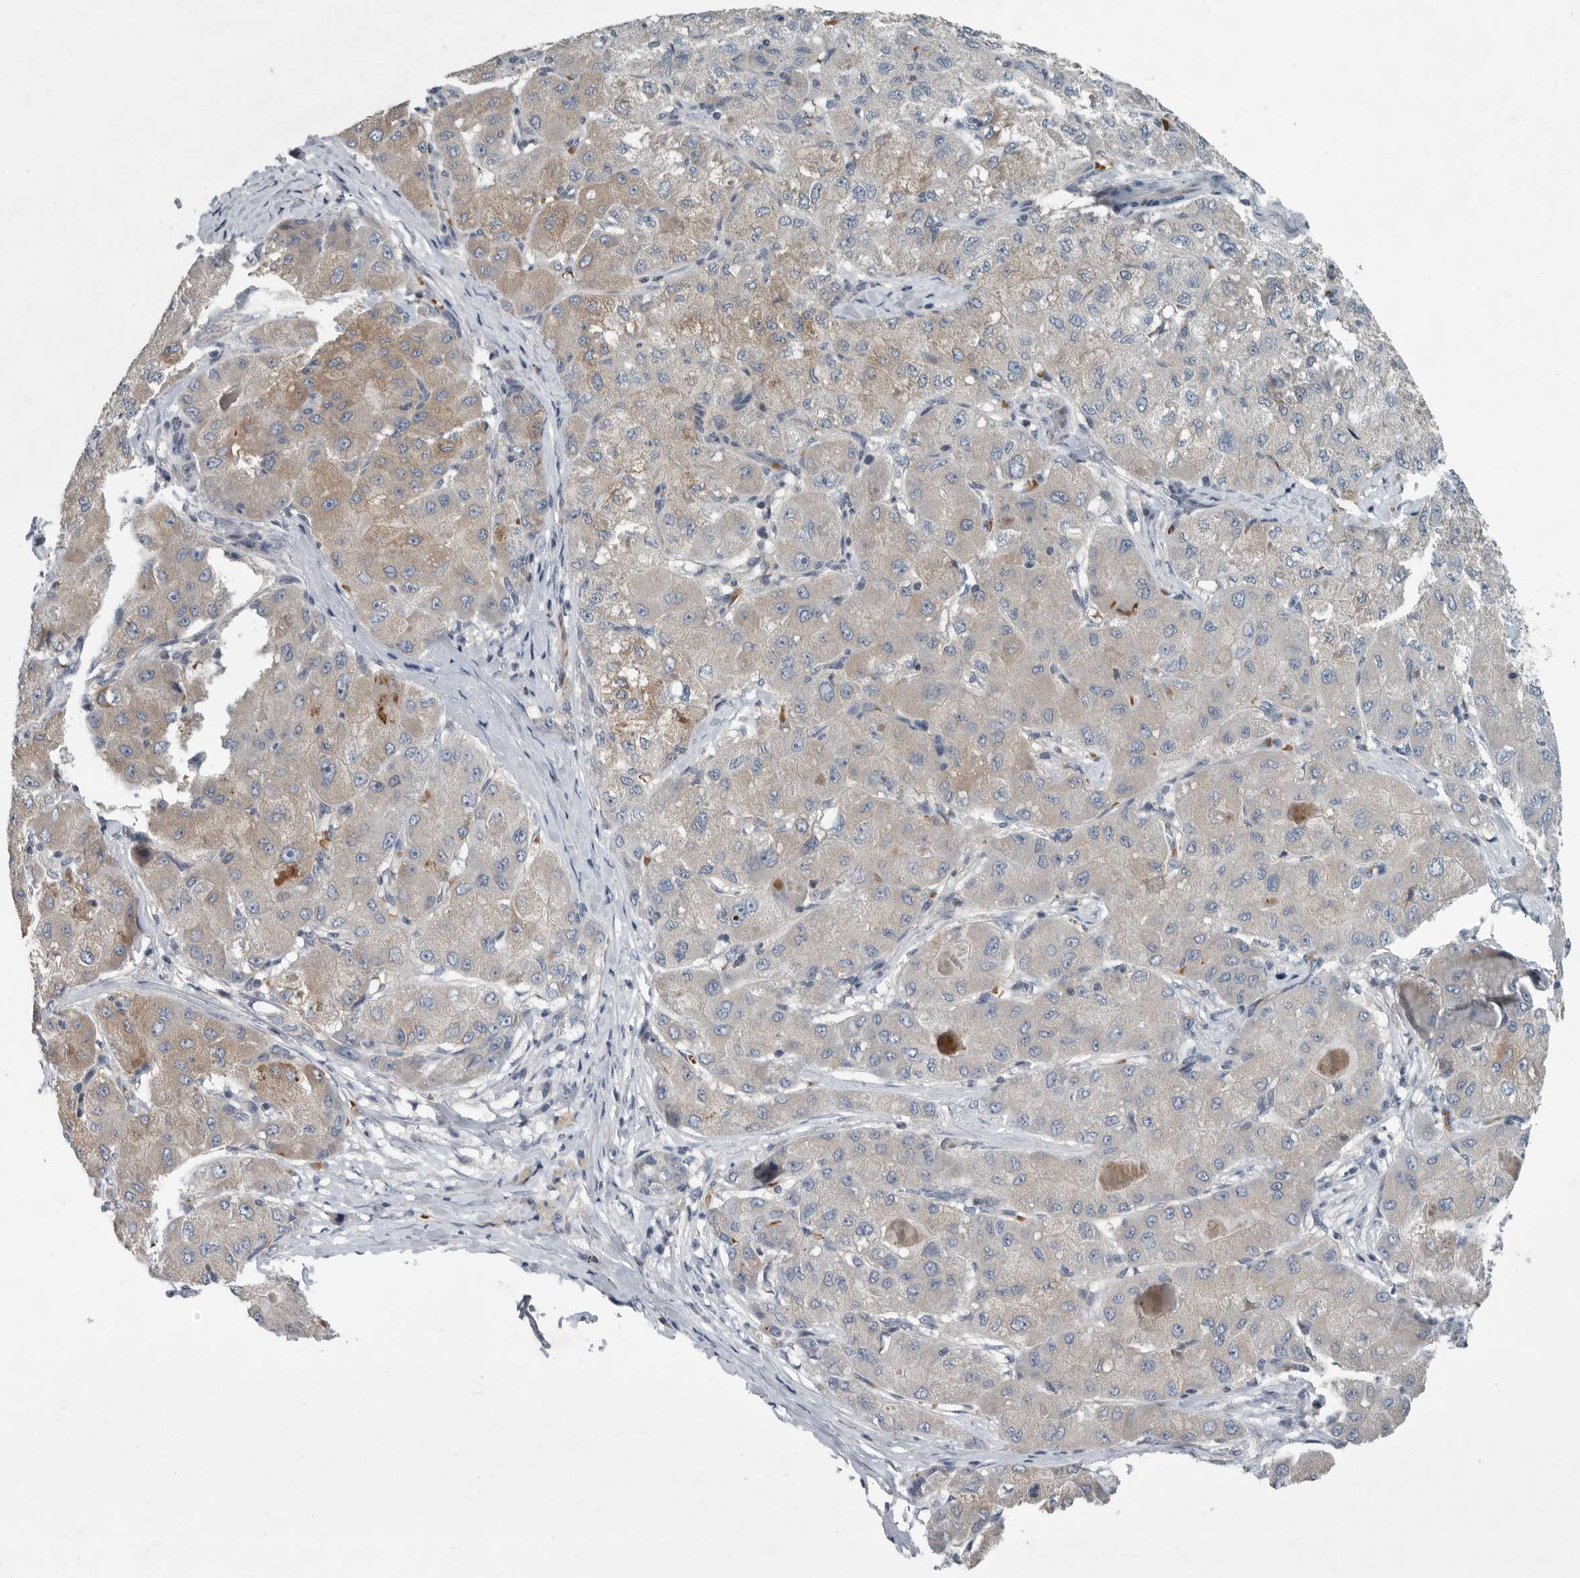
{"staining": {"intensity": "moderate", "quantity": "<25%", "location": "cytoplasmic/membranous"}, "tissue": "liver cancer", "cell_type": "Tumor cells", "image_type": "cancer", "snomed": [{"axis": "morphology", "description": "Carcinoma, Hepatocellular, NOS"}, {"axis": "topography", "description": "Liver"}], "caption": "Immunohistochemical staining of human hepatocellular carcinoma (liver) demonstrates low levels of moderate cytoplasmic/membranous protein expression in about <25% of tumor cells.", "gene": "MPP3", "patient": {"sex": "male", "age": 80}}